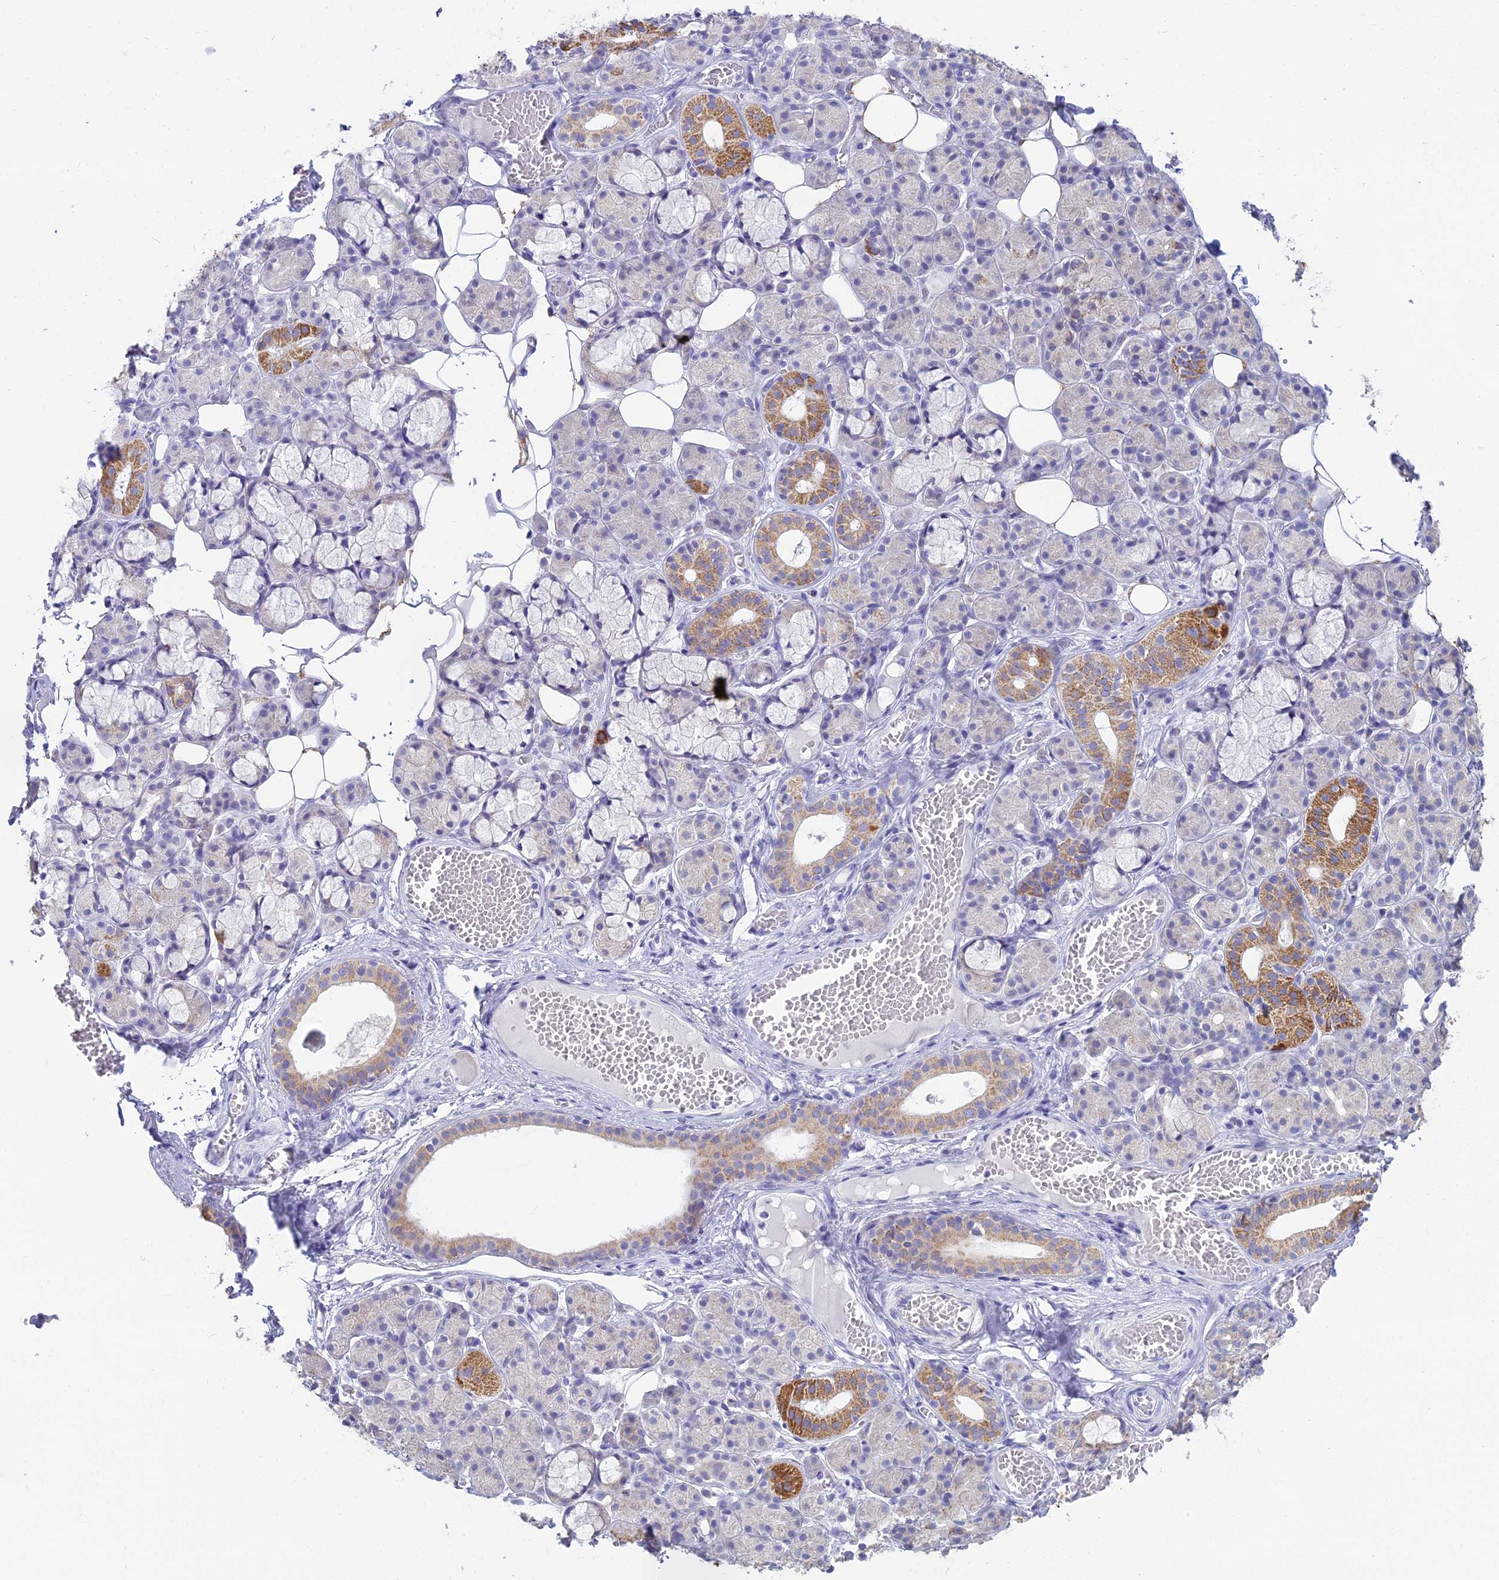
{"staining": {"intensity": "moderate", "quantity": "<25%", "location": "cytoplasmic/membranous"}, "tissue": "salivary gland", "cell_type": "Glandular cells", "image_type": "normal", "snomed": [{"axis": "morphology", "description": "Normal tissue, NOS"}, {"axis": "topography", "description": "Salivary gland"}], "caption": "Immunohistochemistry of benign human salivary gland displays low levels of moderate cytoplasmic/membranous expression in about <25% of glandular cells.", "gene": "CGB1", "patient": {"sex": "male", "age": 63}}